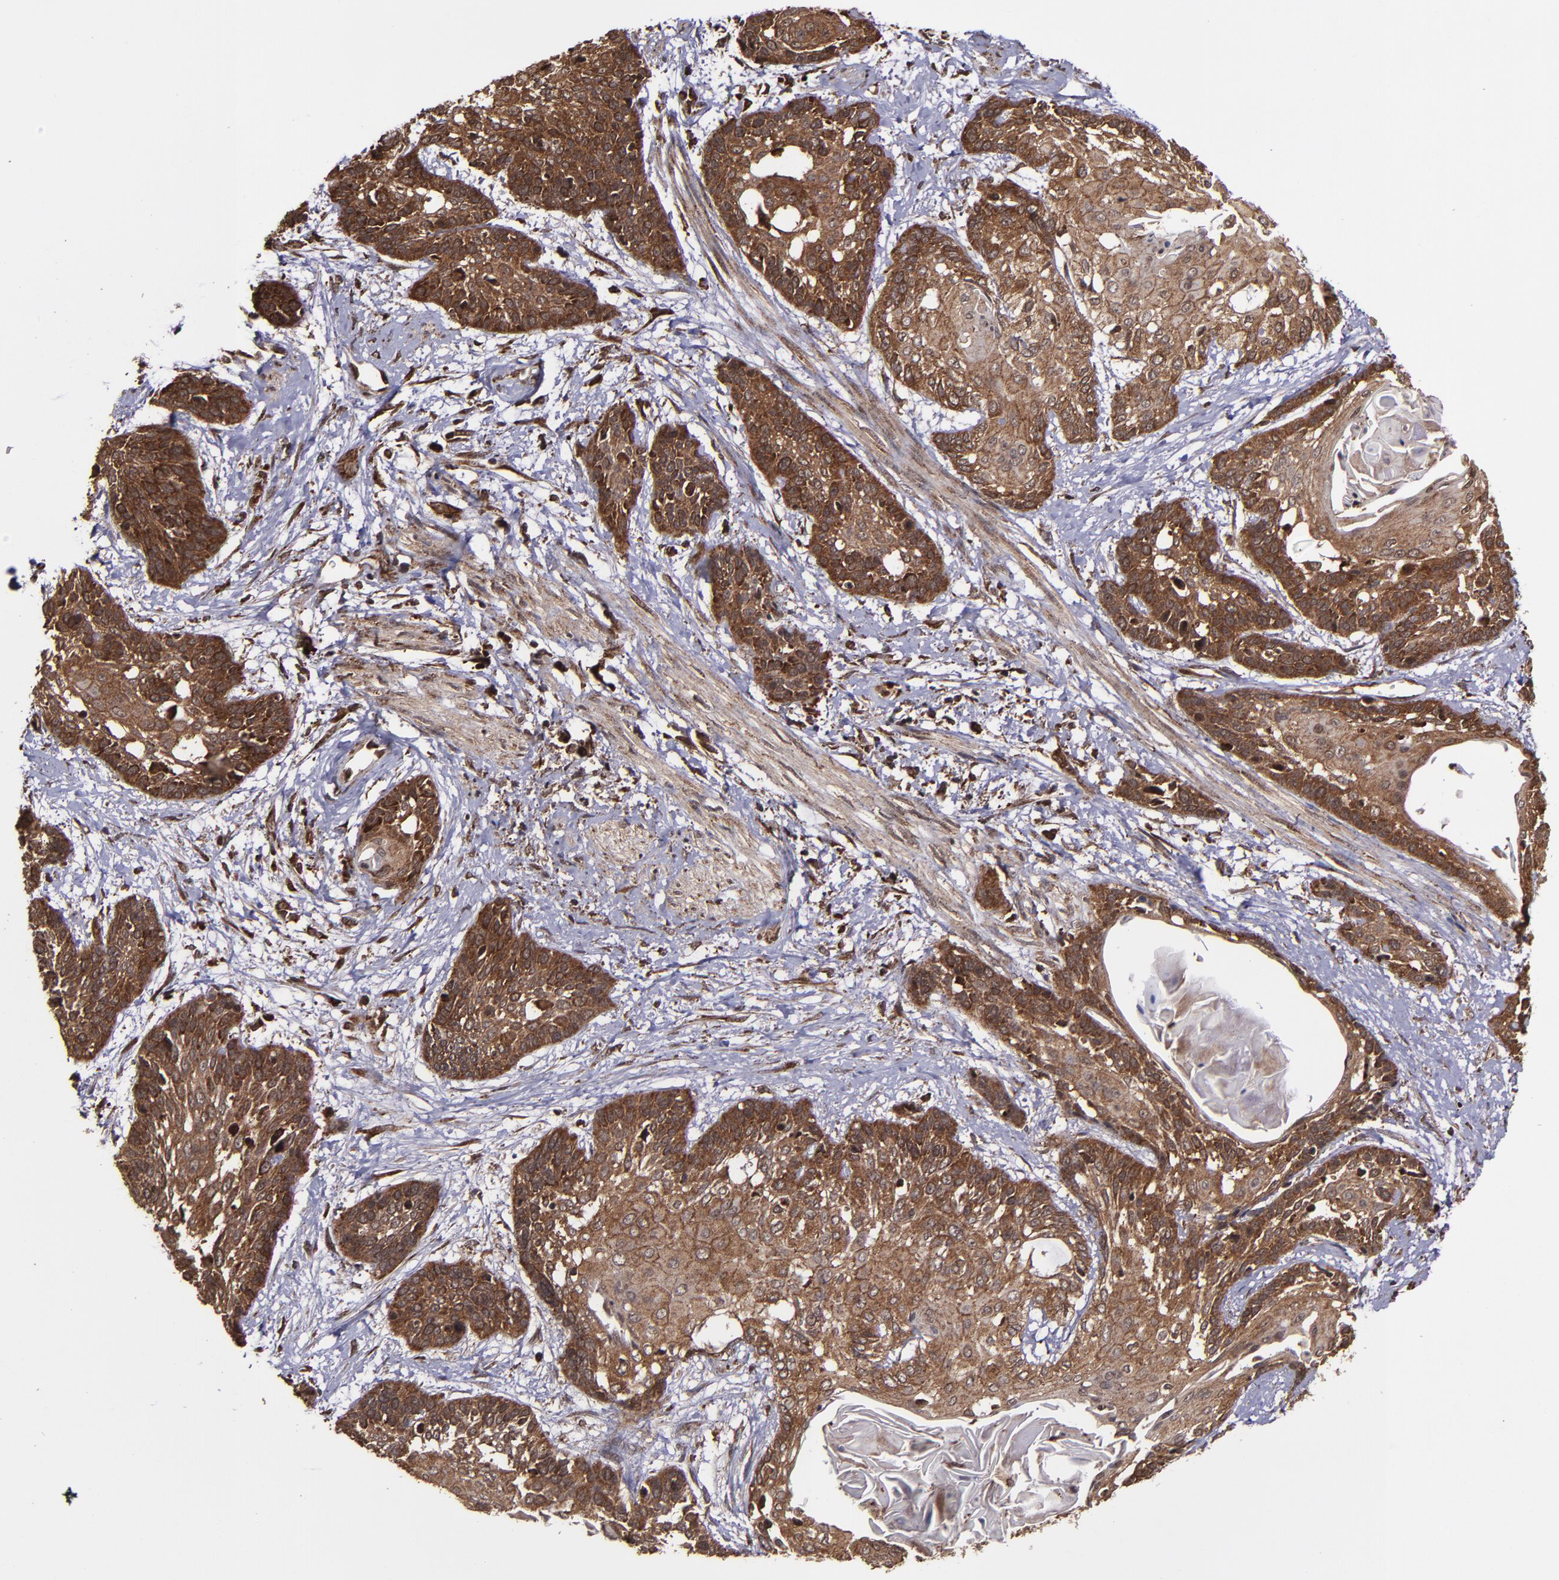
{"staining": {"intensity": "strong", "quantity": ">75%", "location": "cytoplasmic/membranous,nuclear"}, "tissue": "cervical cancer", "cell_type": "Tumor cells", "image_type": "cancer", "snomed": [{"axis": "morphology", "description": "Squamous cell carcinoma, NOS"}, {"axis": "topography", "description": "Cervix"}], "caption": "Immunohistochemistry (IHC) micrograph of neoplastic tissue: human cervical cancer stained using immunohistochemistry demonstrates high levels of strong protein expression localized specifically in the cytoplasmic/membranous and nuclear of tumor cells, appearing as a cytoplasmic/membranous and nuclear brown color.", "gene": "EIF4ENIF1", "patient": {"sex": "female", "age": 57}}